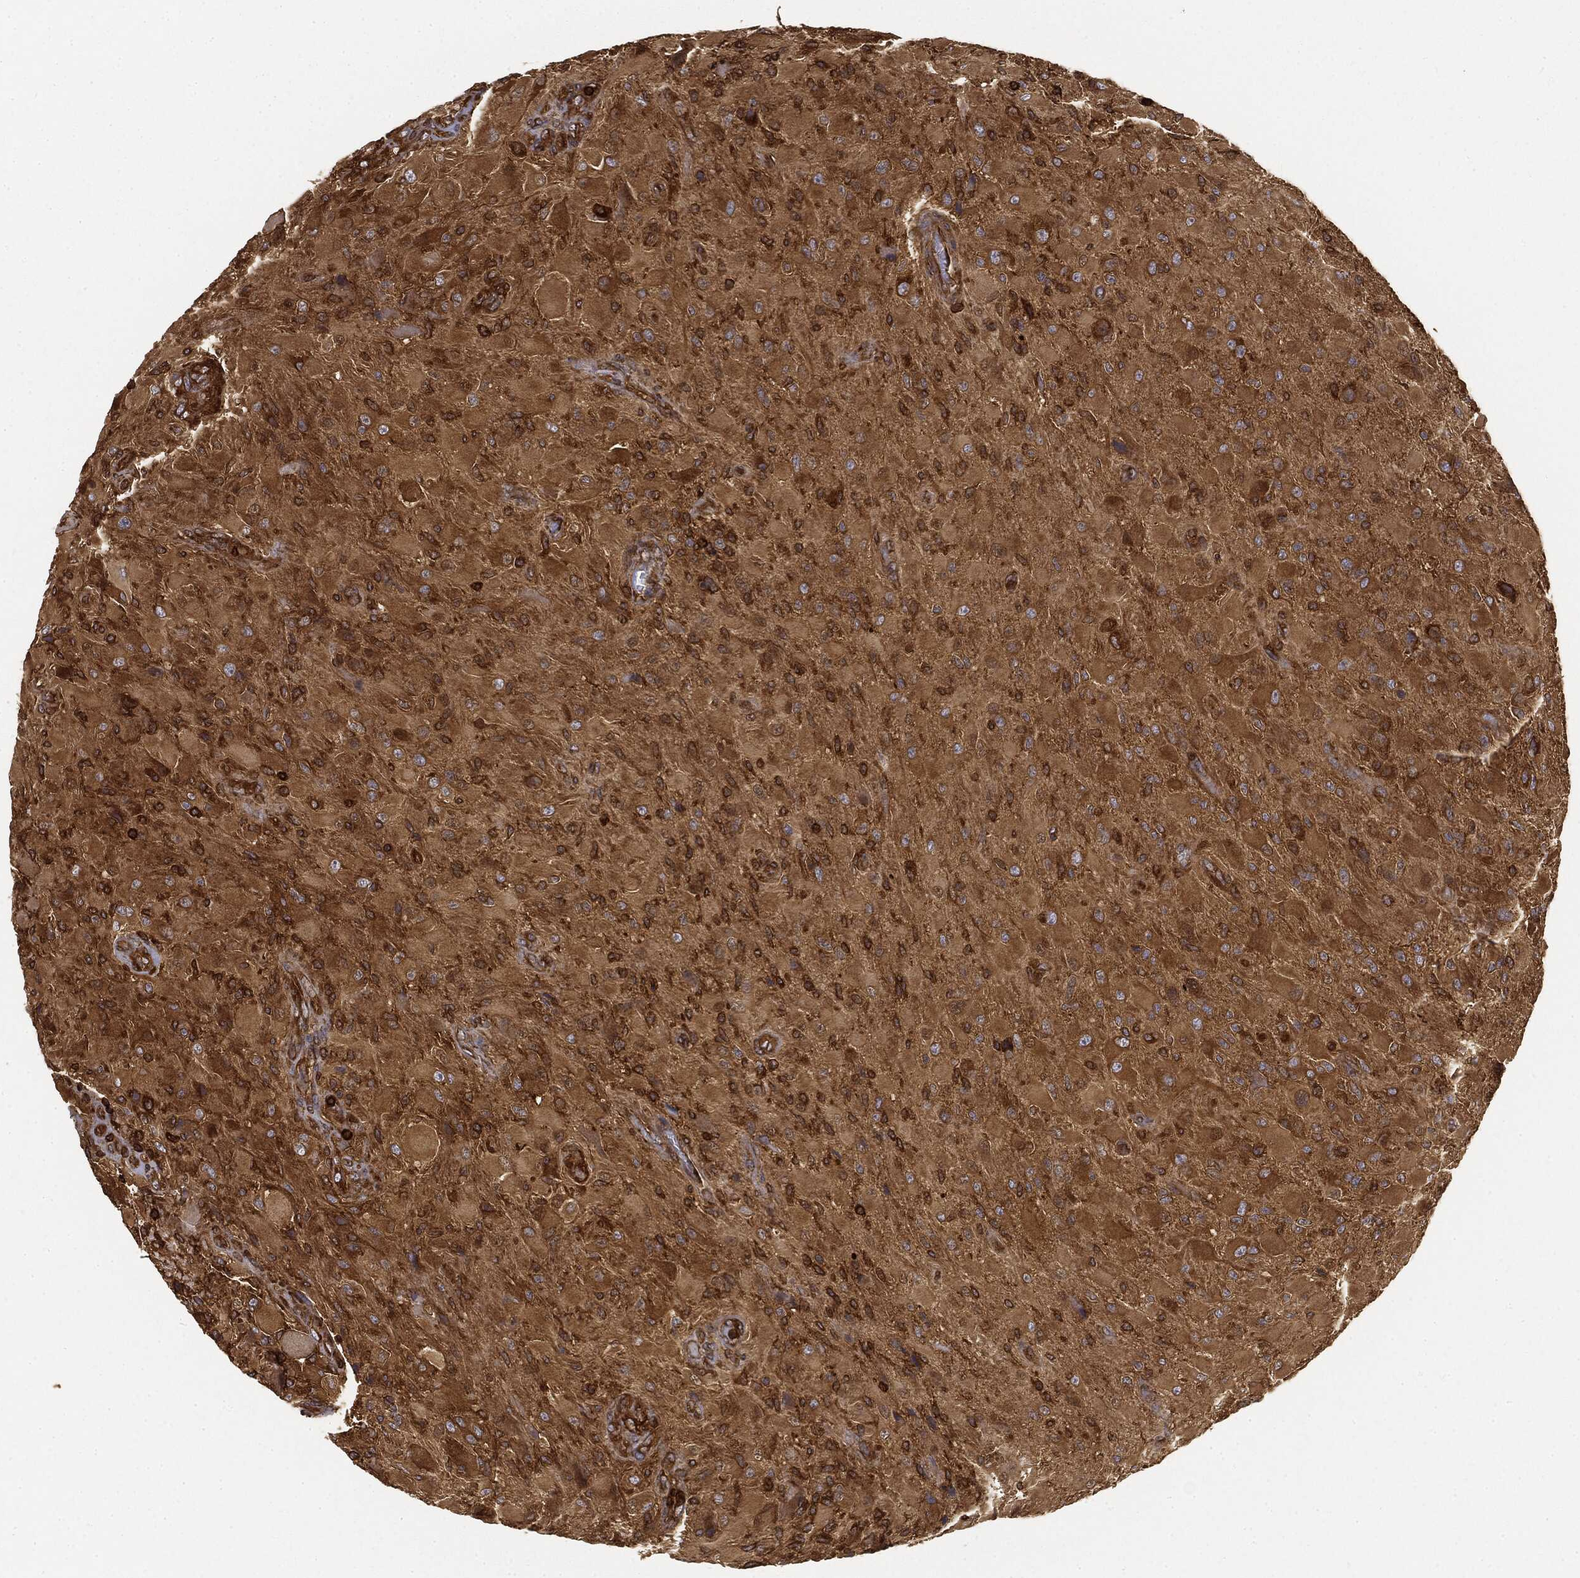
{"staining": {"intensity": "strong", "quantity": "25%-75%", "location": "cytoplasmic/membranous"}, "tissue": "glioma", "cell_type": "Tumor cells", "image_type": "cancer", "snomed": [{"axis": "morphology", "description": "Glioma, malignant, High grade"}, {"axis": "topography", "description": "Cerebral cortex"}], "caption": "The photomicrograph reveals immunohistochemical staining of high-grade glioma (malignant). There is strong cytoplasmic/membranous positivity is present in approximately 25%-75% of tumor cells.", "gene": "WDR1", "patient": {"sex": "male", "age": 35}}